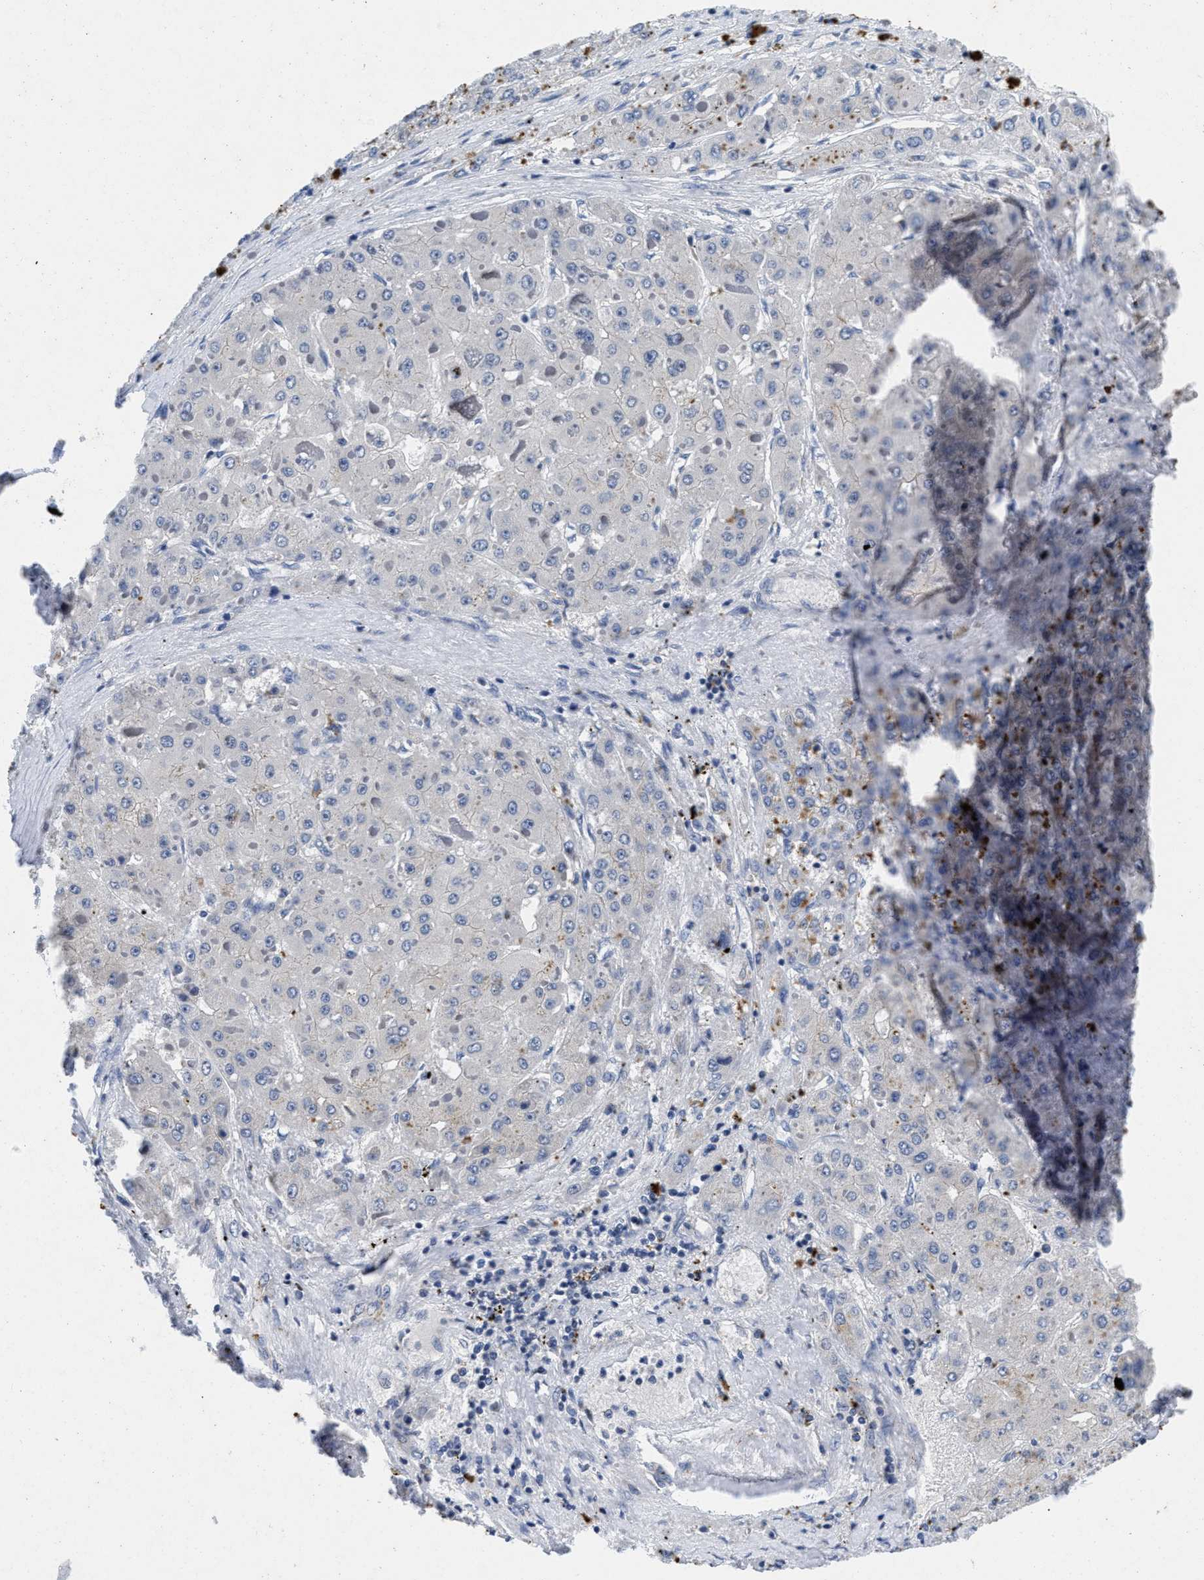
{"staining": {"intensity": "weak", "quantity": "<25%", "location": "cytoplasmic/membranous"}, "tissue": "liver cancer", "cell_type": "Tumor cells", "image_type": "cancer", "snomed": [{"axis": "morphology", "description": "Carcinoma, Hepatocellular, NOS"}, {"axis": "topography", "description": "Liver"}], "caption": "A photomicrograph of liver cancer stained for a protein displays no brown staining in tumor cells.", "gene": "LAD1", "patient": {"sex": "female", "age": 73}}